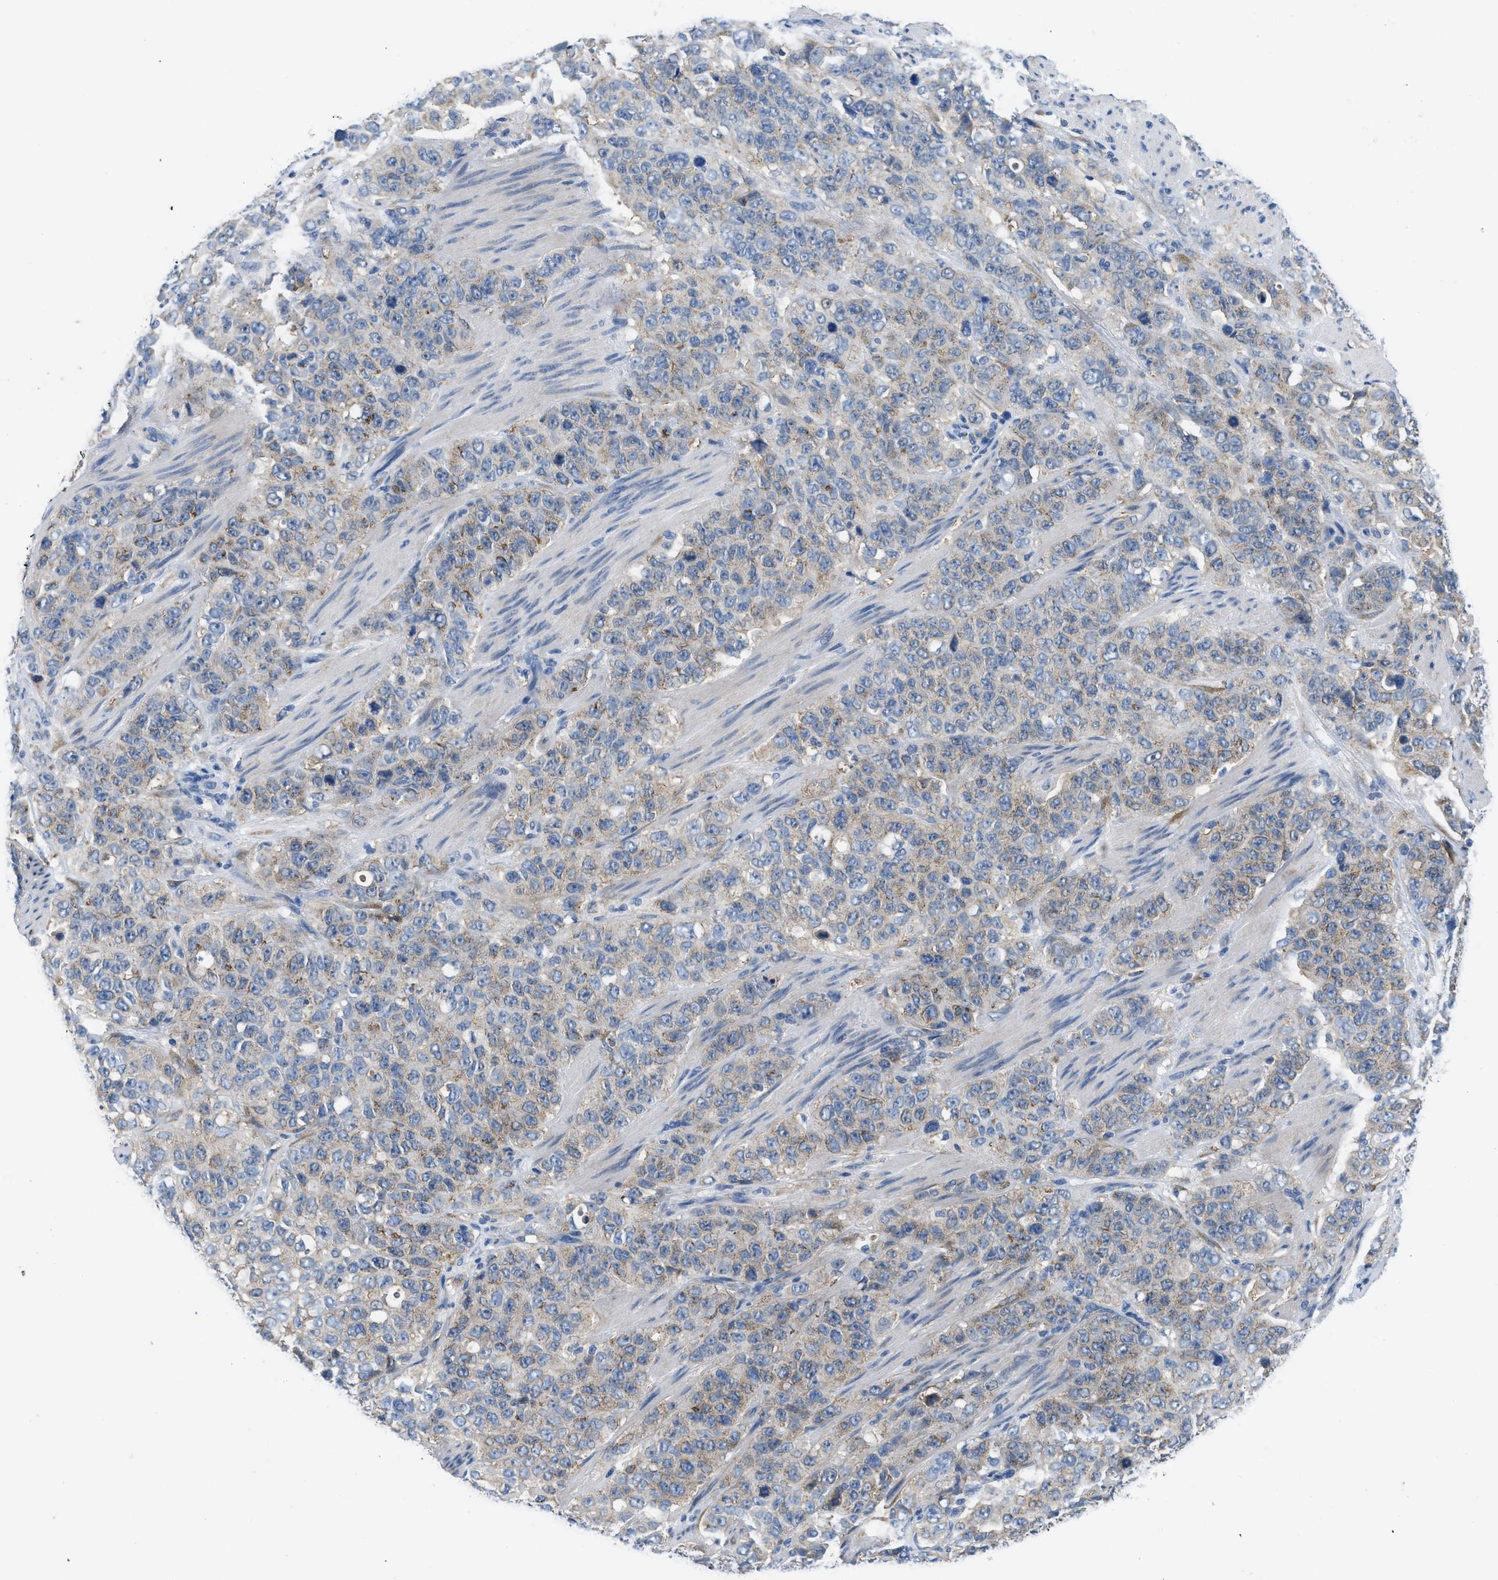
{"staining": {"intensity": "weak", "quantity": ">75%", "location": "cytoplasmic/membranous"}, "tissue": "stomach cancer", "cell_type": "Tumor cells", "image_type": "cancer", "snomed": [{"axis": "morphology", "description": "Adenocarcinoma, NOS"}, {"axis": "topography", "description": "Stomach"}], "caption": "IHC image of human stomach adenocarcinoma stained for a protein (brown), which shows low levels of weak cytoplasmic/membranous expression in about >75% of tumor cells.", "gene": "BNC2", "patient": {"sex": "male", "age": 48}}